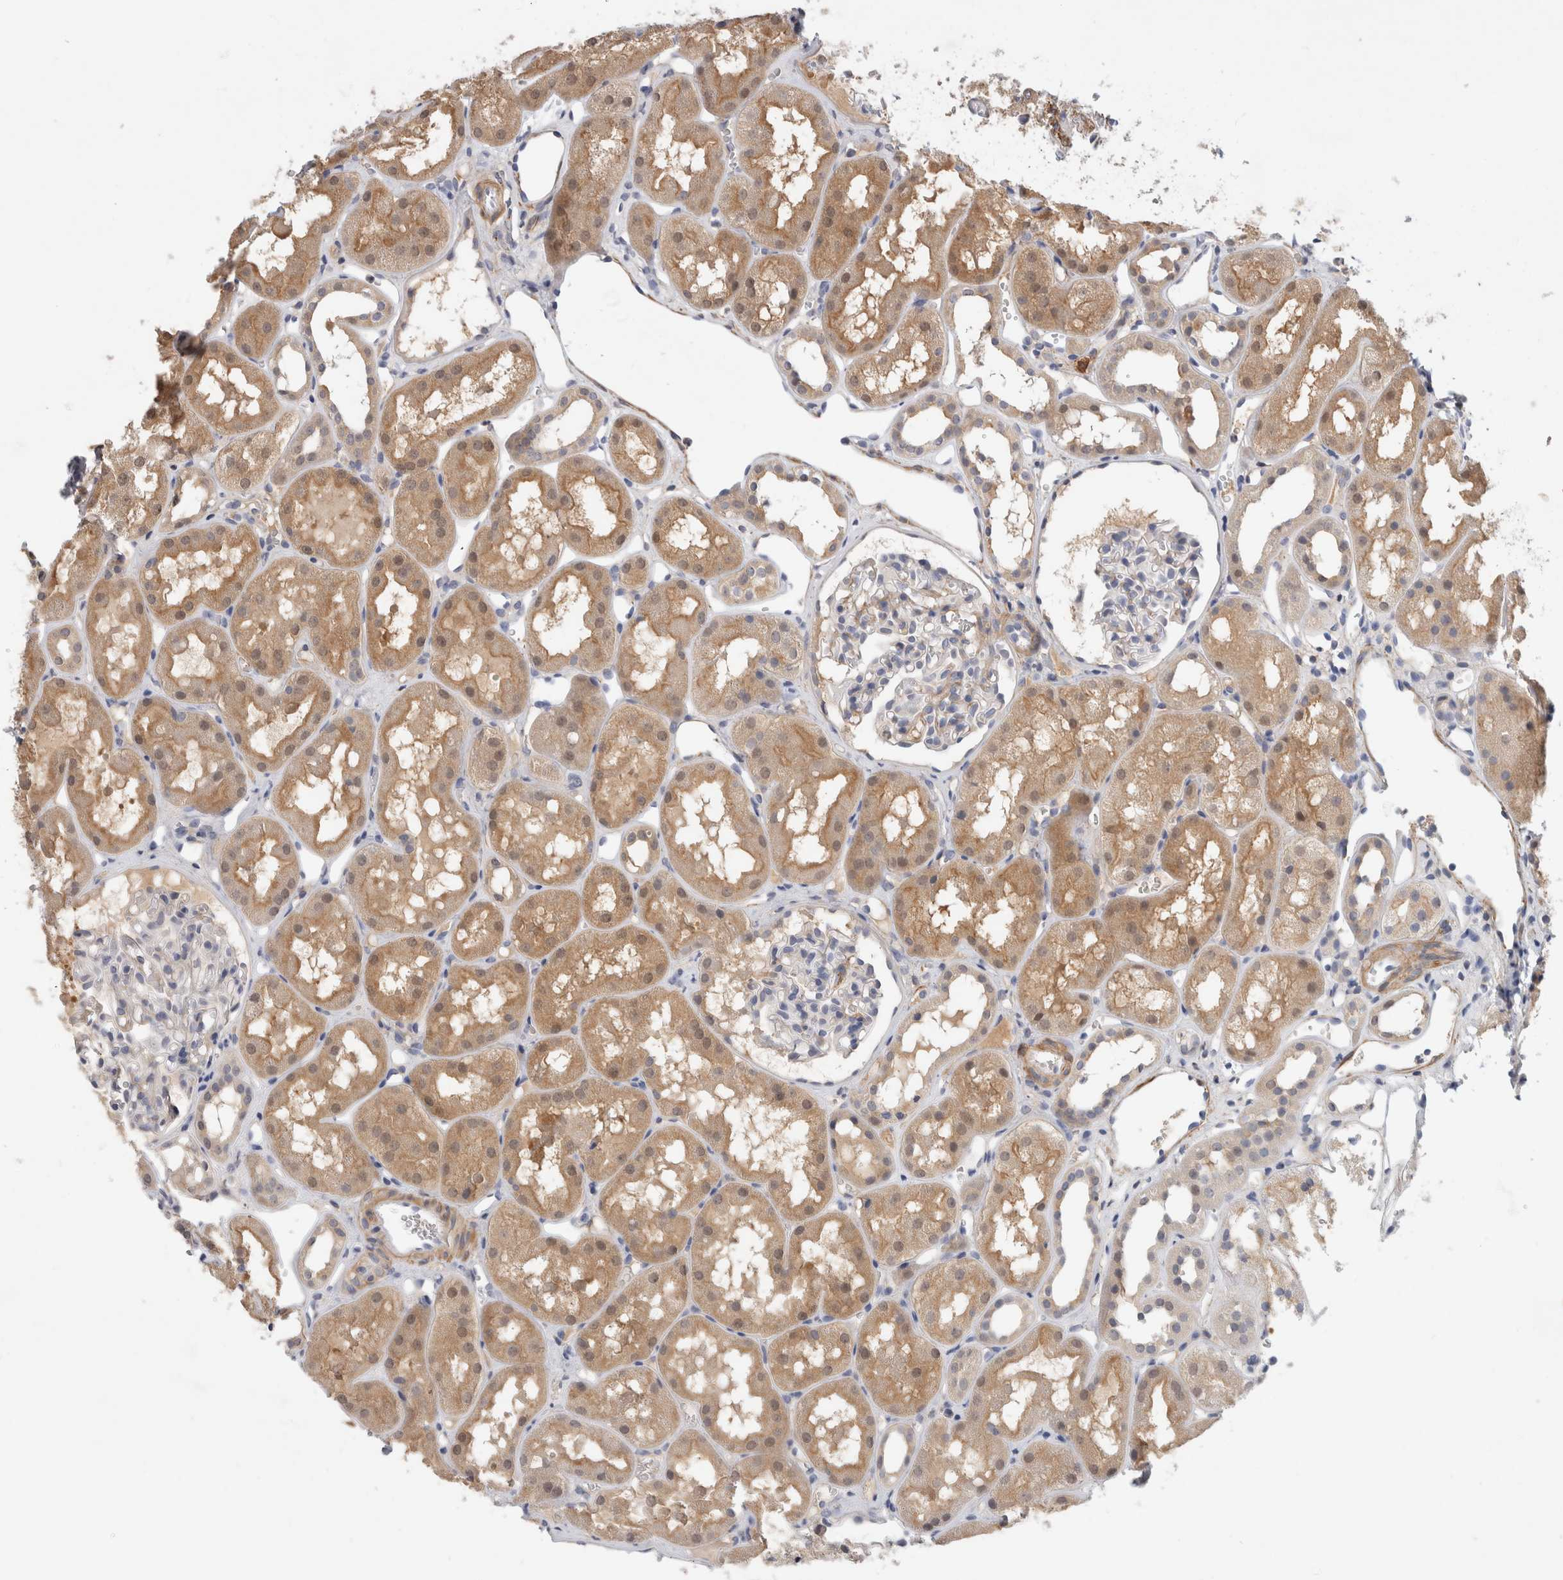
{"staining": {"intensity": "weak", "quantity": "<25%", "location": "cytoplasmic/membranous"}, "tissue": "kidney", "cell_type": "Cells in glomeruli", "image_type": "normal", "snomed": [{"axis": "morphology", "description": "Normal tissue, NOS"}, {"axis": "topography", "description": "Kidney"}], "caption": "The histopathology image demonstrates no staining of cells in glomeruli in normal kidney. The staining is performed using DAB brown chromogen with nuclei counter-stained in using hematoxylin.", "gene": "PGM1", "patient": {"sex": "male", "age": 16}}